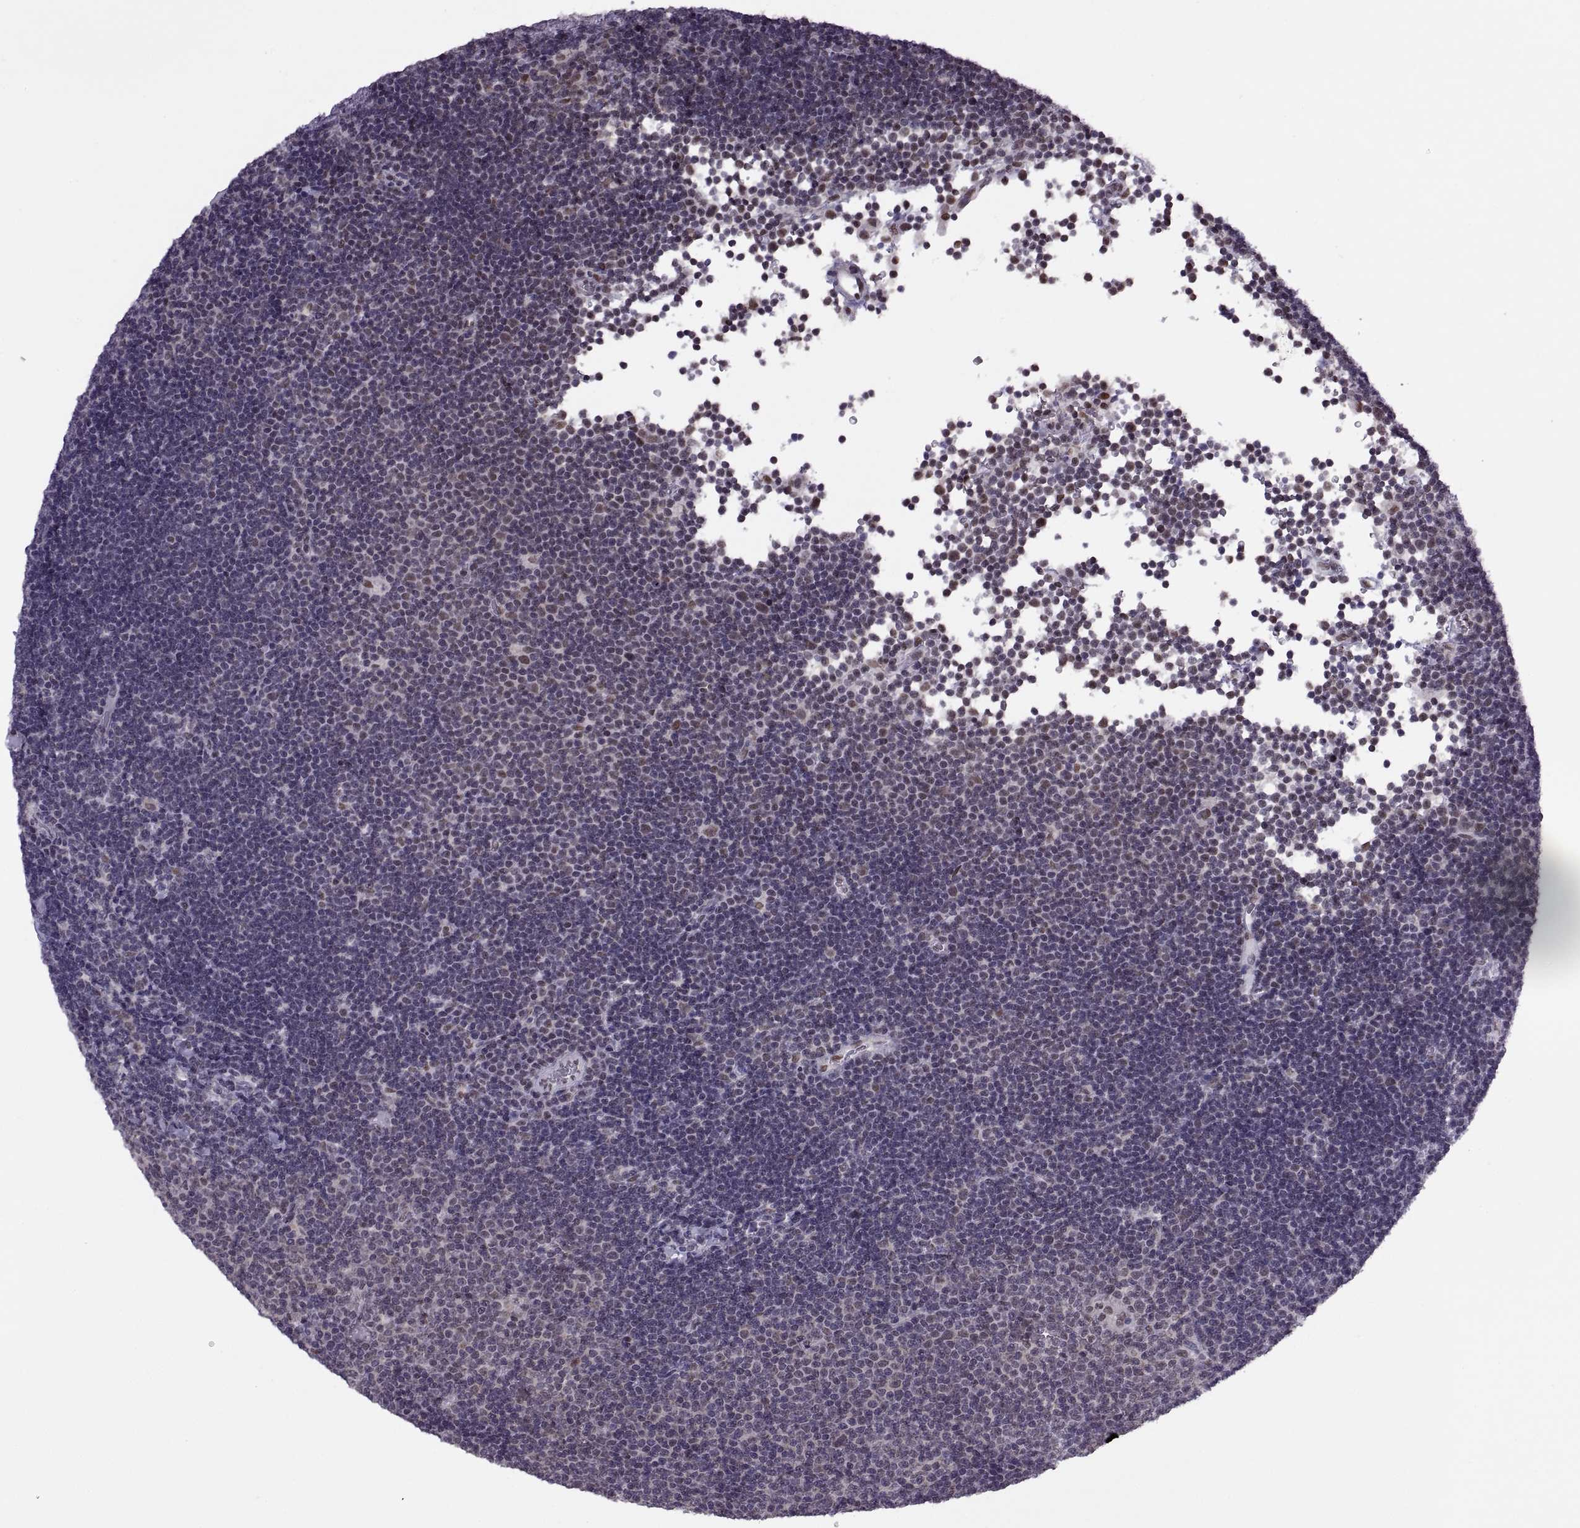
{"staining": {"intensity": "negative", "quantity": "none", "location": "none"}, "tissue": "lymphoma", "cell_type": "Tumor cells", "image_type": "cancer", "snomed": [{"axis": "morphology", "description": "Malignant lymphoma, non-Hodgkin's type, Low grade"}, {"axis": "topography", "description": "Brain"}], "caption": "Immunohistochemical staining of human low-grade malignant lymphoma, non-Hodgkin's type exhibits no significant staining in tumor cells.", "gene": "INTS3", "patient": {"sex": "female", "age": 66}}